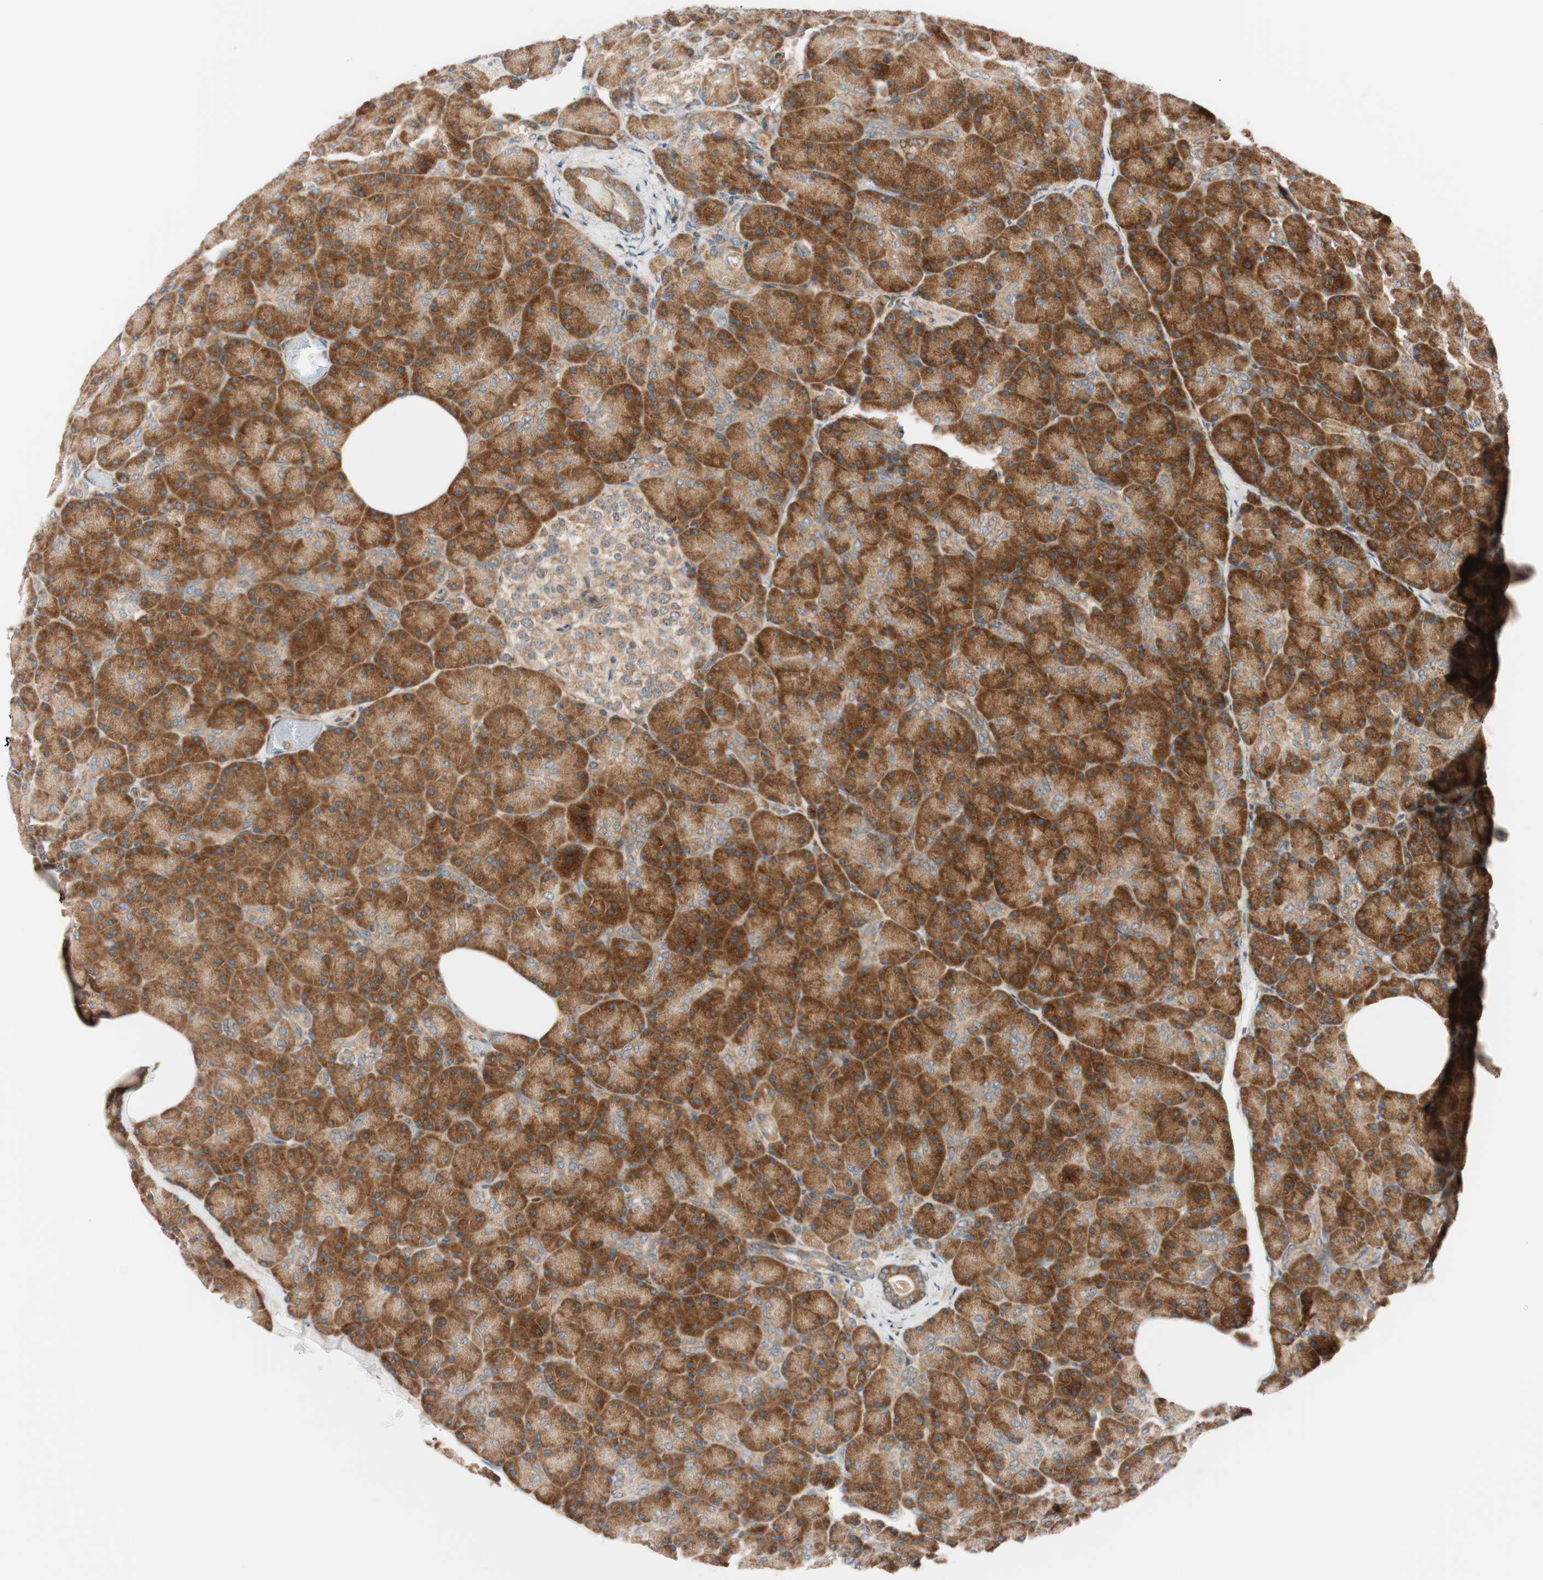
{"staining": {"intensity": "strong", "quantity": ">75%", "location": "cytoplasmic/membranous"}, "tissue": "pancreas", "cell_type": "Exocrine glandular cells", "image_type": "normal", "snomed": [{"axis": "morphology", "description": "Normal tissue, NOS"}, {"axis": "topography", "description": "Pancreas"}], "caption": "Normal pancreas exhibits strong cytoplasmic/membranous staining in about >75% of exocrine glandular cells, visualized by immunohistochemistry.", "gene": "ABI1", "patient": {"sex": "female", "age": 43}}